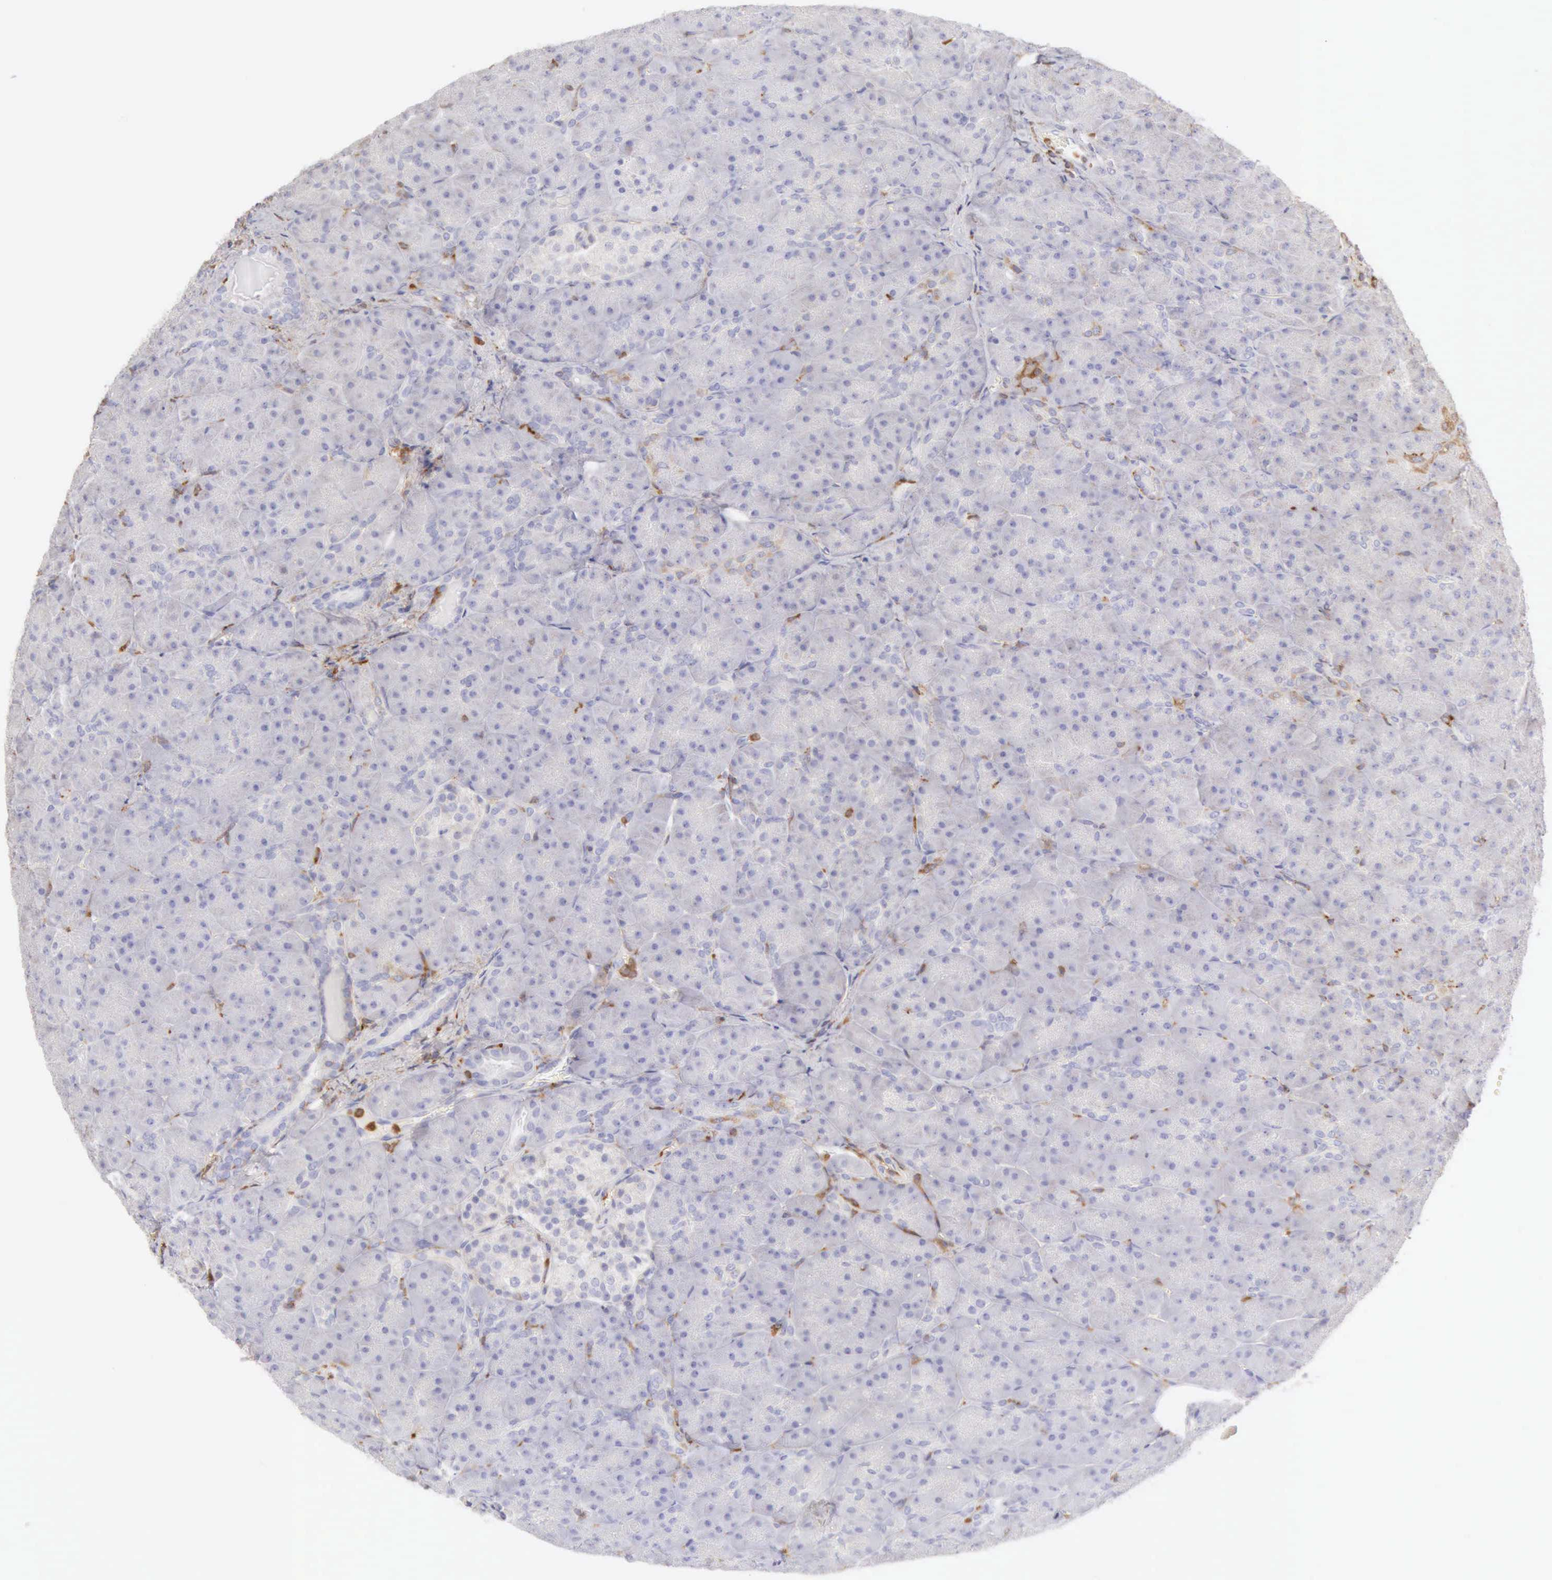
{"staining": {"intensity": "negative", "quantity": "none", "location": "none"}, "tissue": "pancreas", "cell_type": "Exocrine glandular cells", "image_type": "normal", "snomed": [{"axis": "morphology", "description": "Normal tissue, NOS"}, {"axis": "topography", "description": "Pancreas"}], "caption": "This is a micrograph of IHC staining of normal pancreas, which shows no staining in exocrine glandular cells. (Brightfield microscopy of DAB IHC at high magnification).", "gene": "ARHGAP4", "patient": {"sex": "male", "age": 66}}